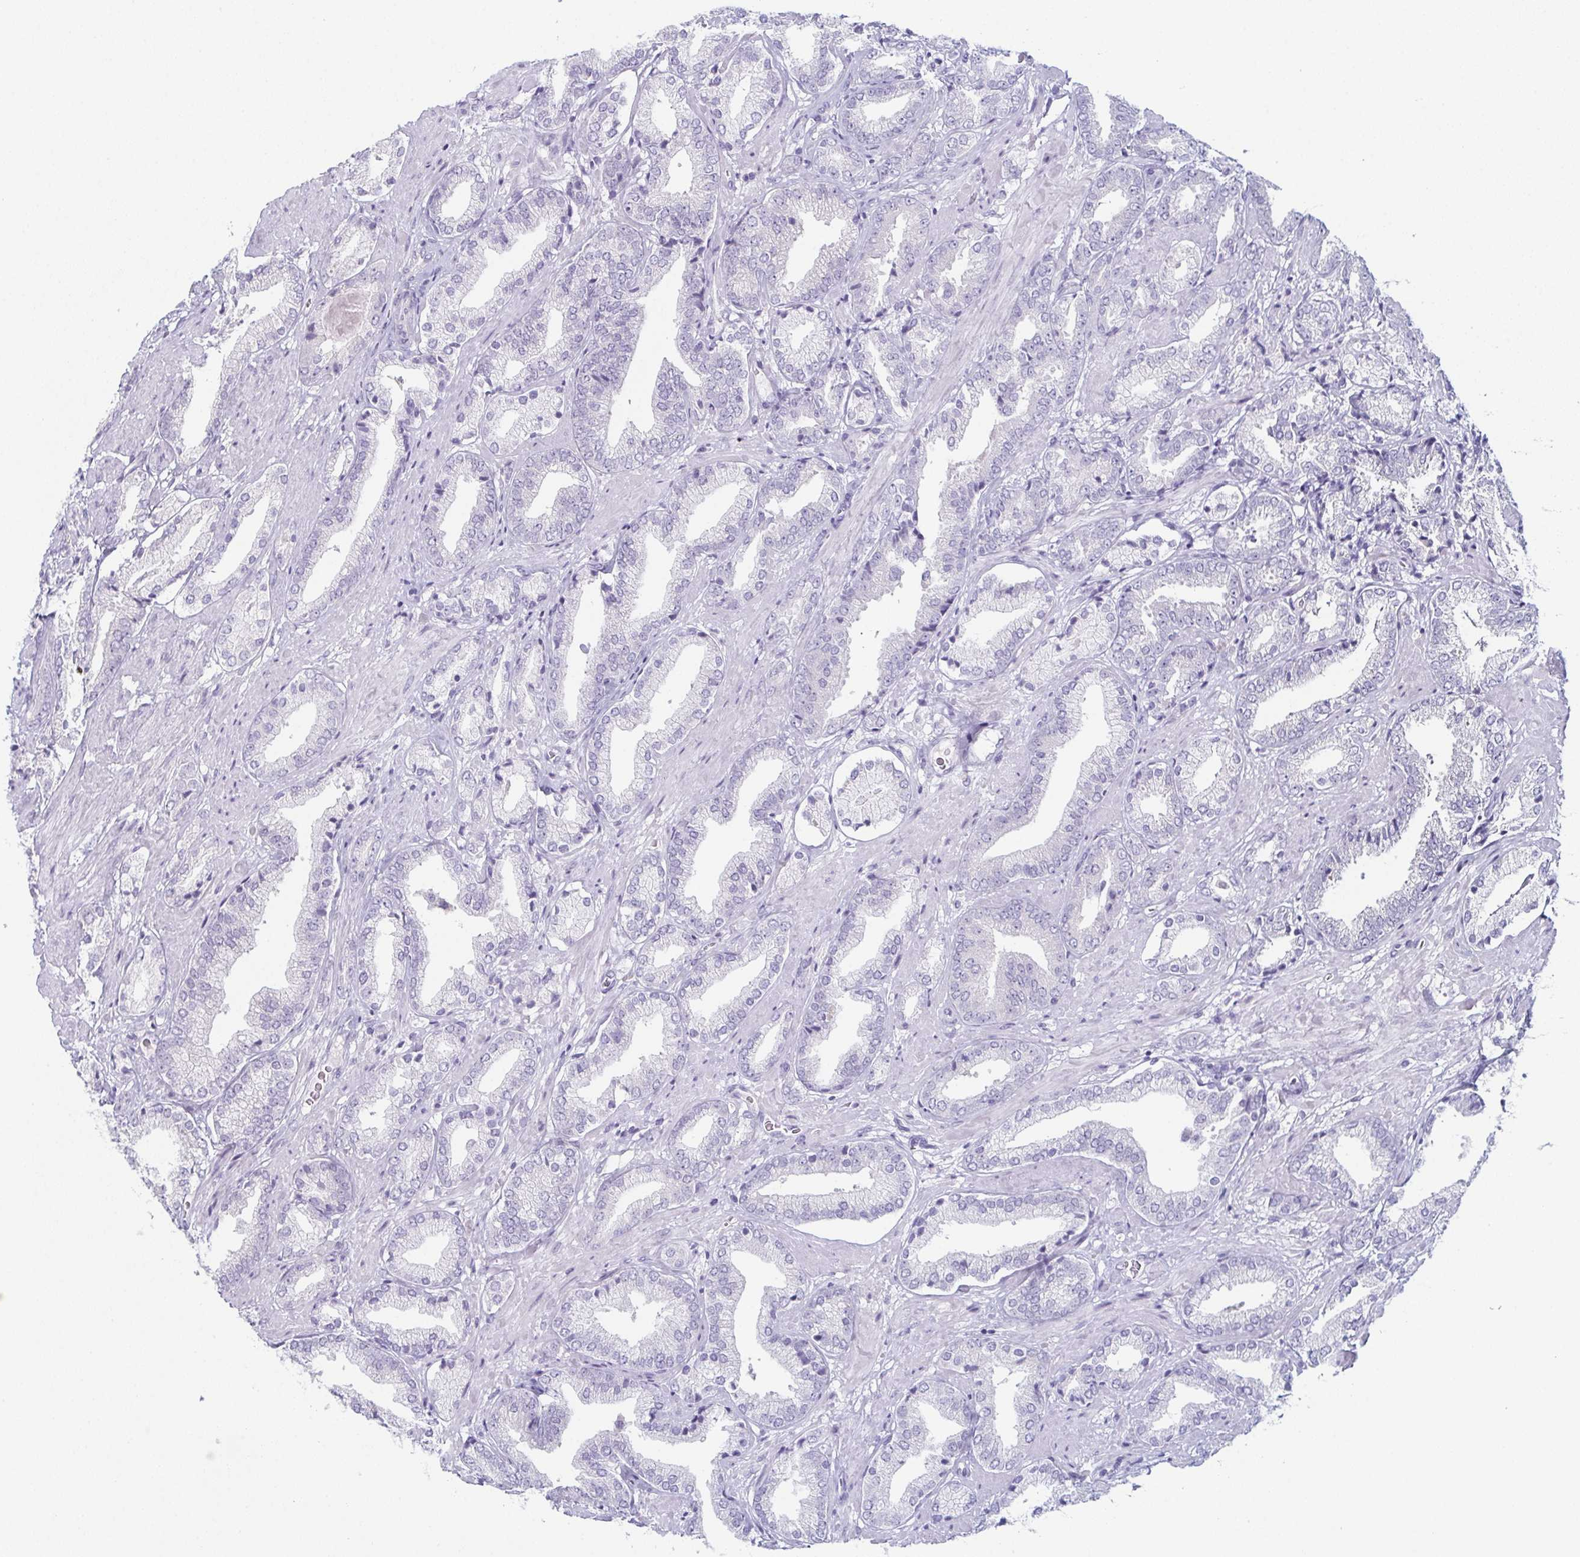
{"staining": {"intensity": "negative", "quantity": "none", "location": "none"}, "tissue": "prostate cancer", "cell_type": "Tumor cells", "image_type": "cancer", "snomed": [{"axis": "morphology", "description": "Adenocarcinoma, High grade"}, {"axis": "topography", "description": "Prostate"}], "caption": "This photomicrograph is of prostate cancer stained with immunohistochemistry (IHC) to label a protein in brown with the nuclei are counter-stained blue. There is no staining in tumor cells.", "gene": "ENKUR", "patient": {"sex": "male", "age": 56}}